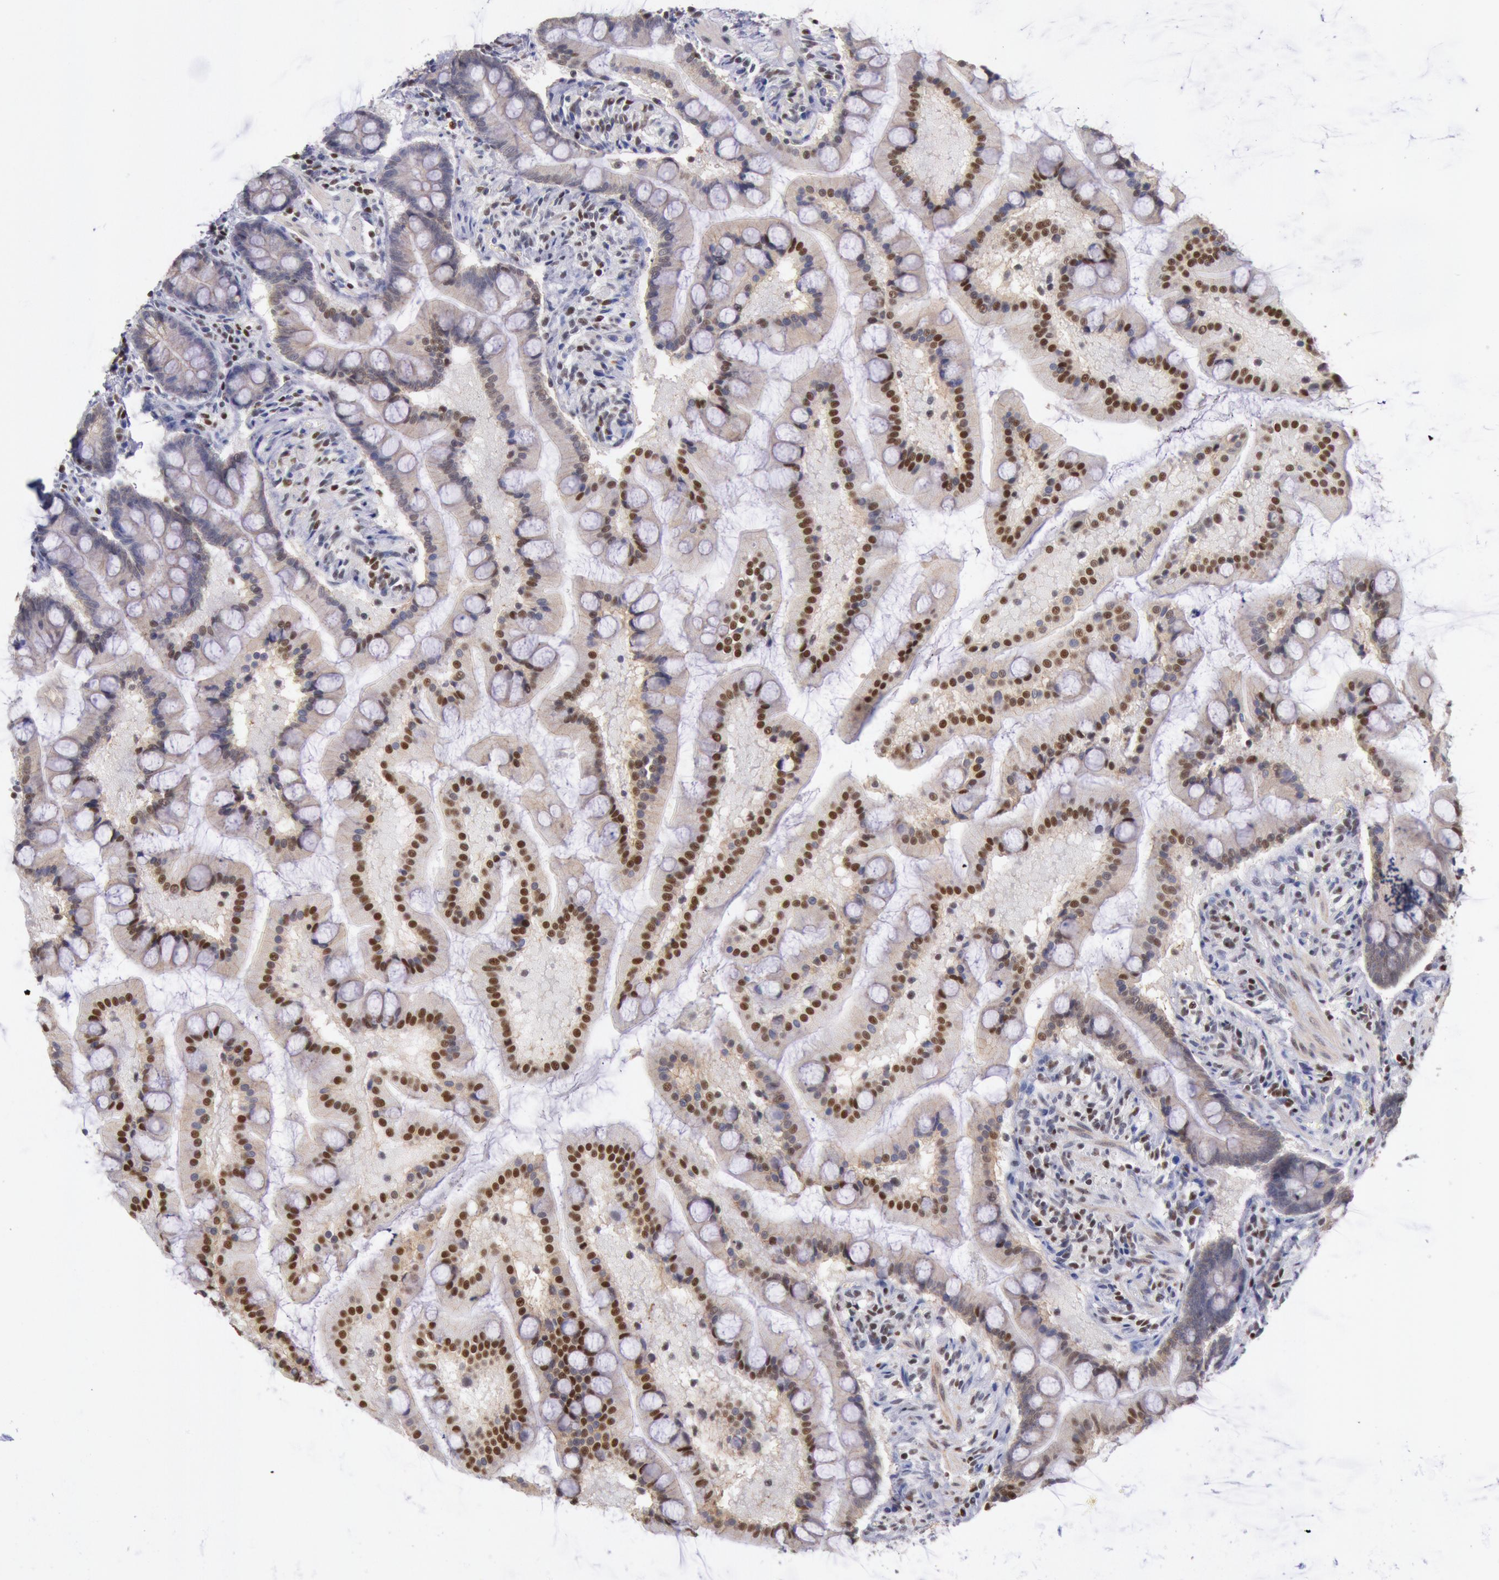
{"staining": {"intensity": "moderate", "quantity": ">75%", "location": "cytoplasmic/membranous,nuclear"}, "tissue": "small intestine", "cell_type": "Glandular cells", "image_type": "normal", "snomed": [{"axis": "morphology", "description": "Normal tissue, NOS"}, {"axis": "topography", "description": "Small intestine"}], "caption": "A photomicrograph showing moderate cytoplasmic/membranous,nuclear positivity in about >75% of glandular cells in benign small intestine, as visualized by brown immunohistochemical staining.", "gene": "RPS6KA5", "patient": {"sex": "male", "age": 41}}